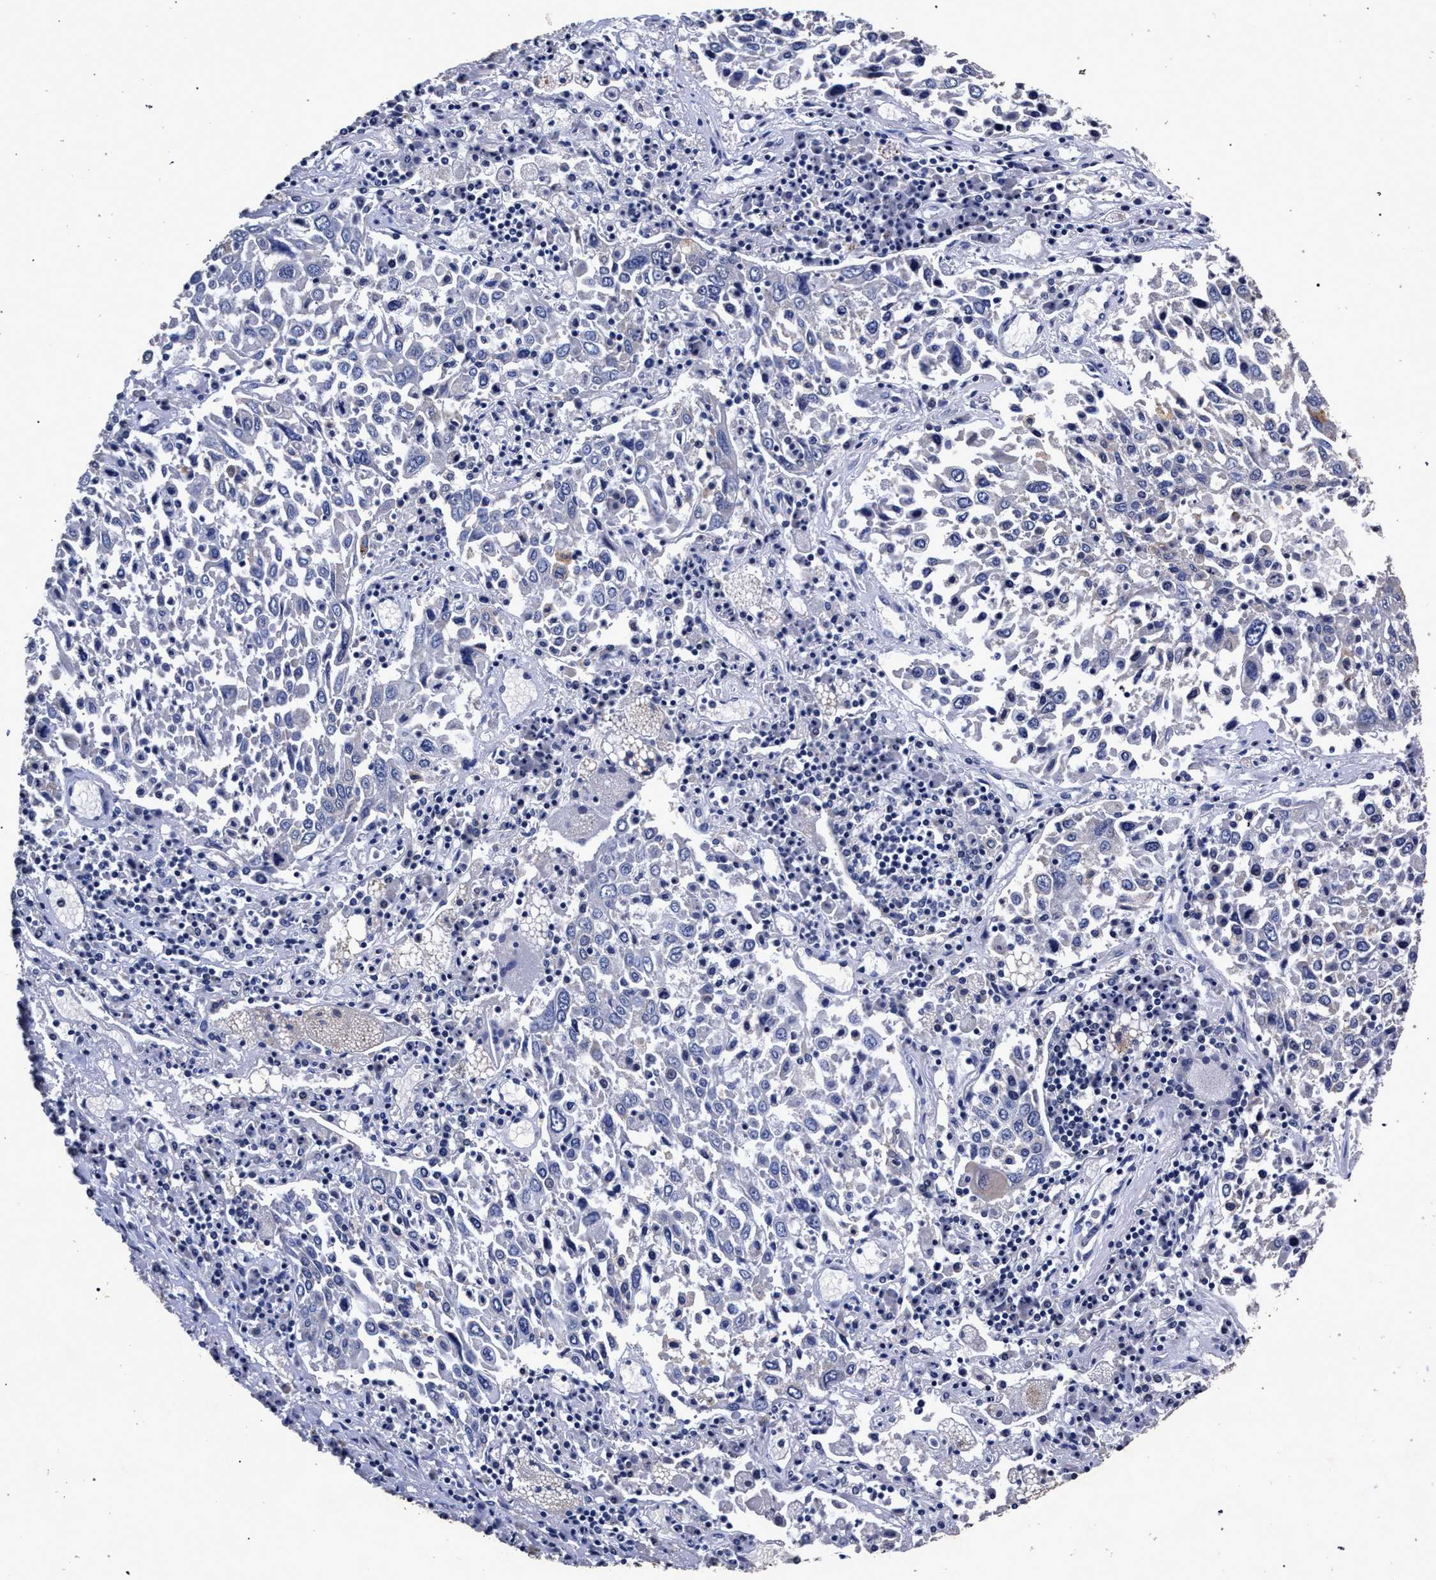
{"staining": {"intensity": "negative", "quantity": "none", "location": "none"}, "tissue": "lung cancer", "cell_type": "Tumor cells", "image_type": "cancer", "snomed": [{"axis": "morphology", "description": "Squamous cell carcinoma, NOS"}, {"axis": "topography", "description": "Lung"}], "caption": "Histopathology image shows no significant protein expression in tumor cells of lung squamous cell carcinoma.", "gene": "ATP1A2", "patient": {"sex": "male", "age": 65}}